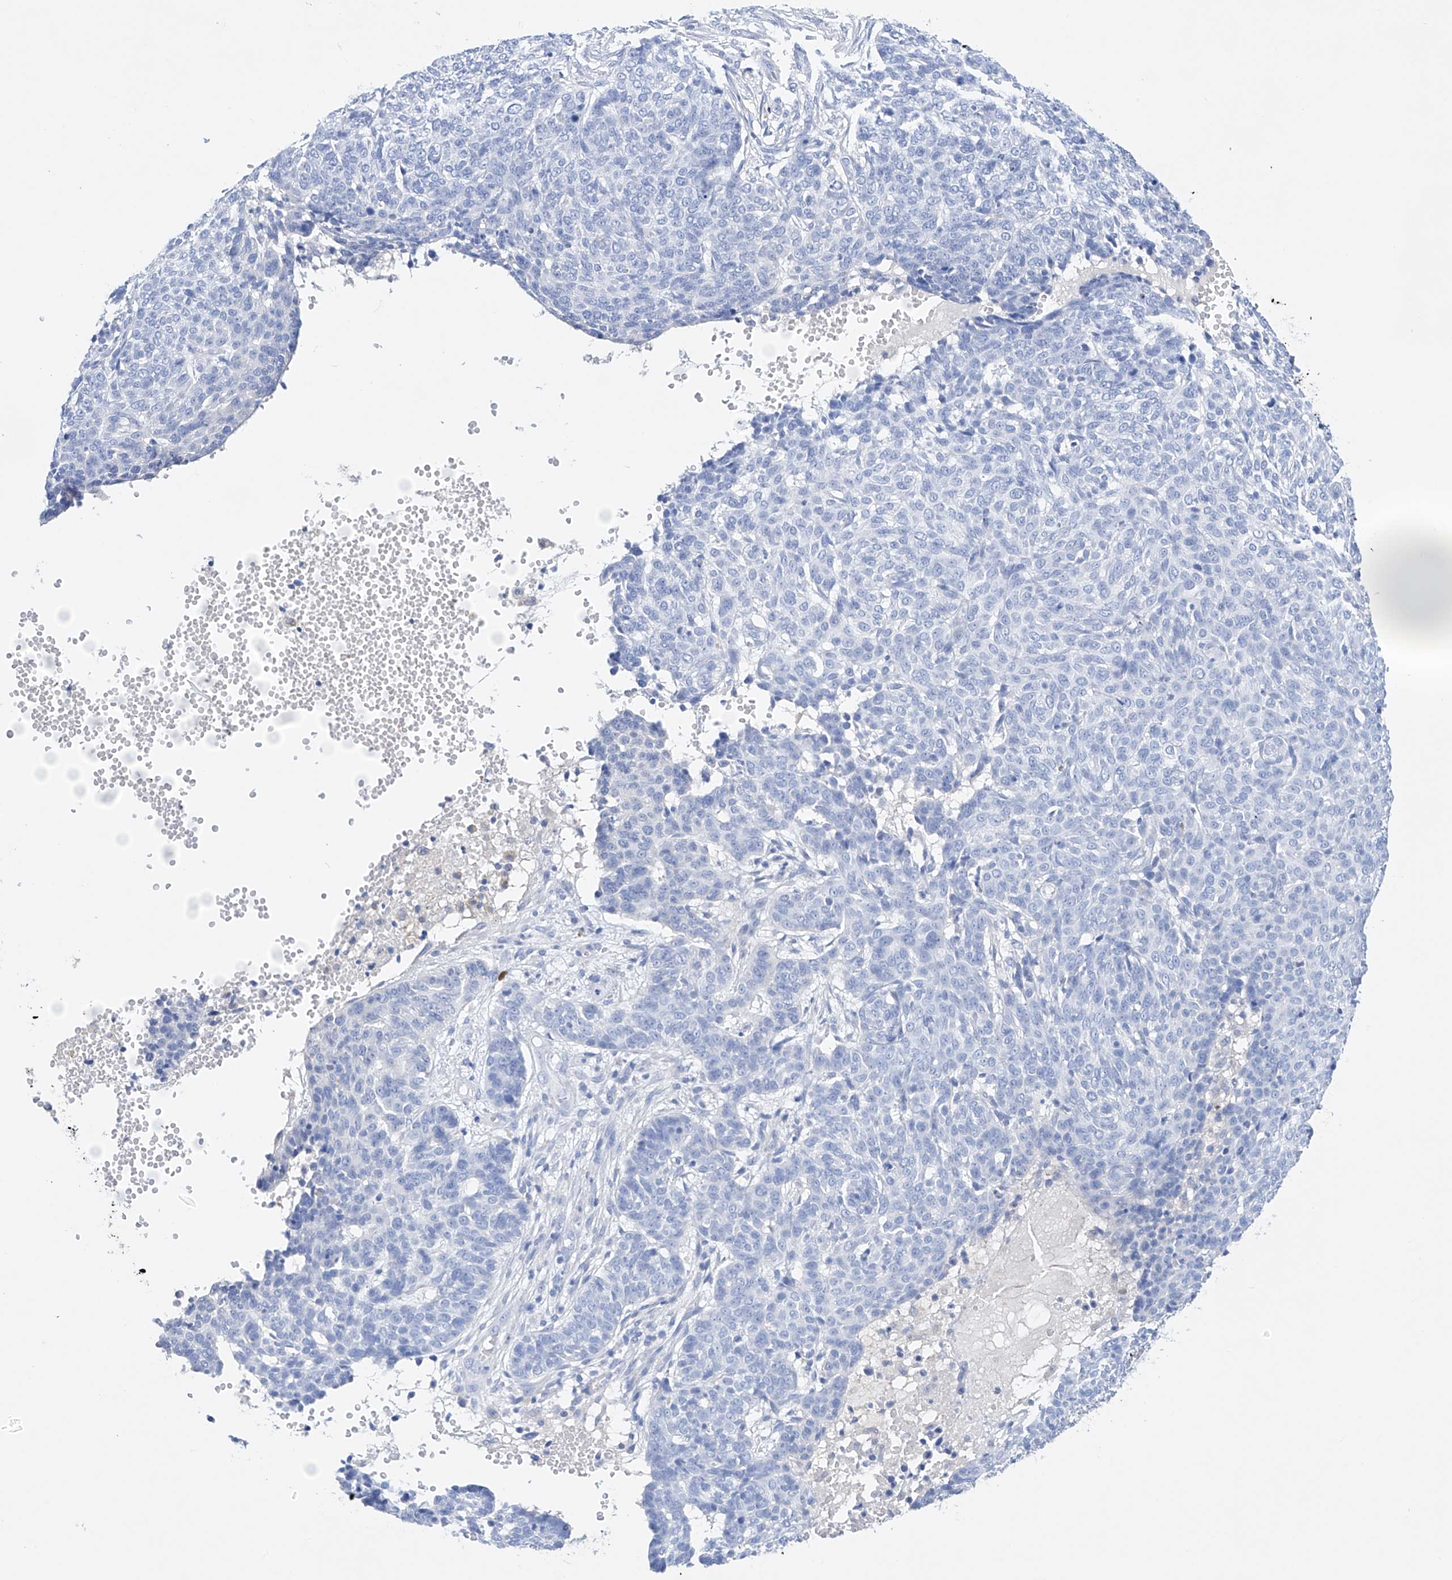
{"staining": {"intensity": "negative", "quantity": "none", "location": "none"}, "tissue": "skin cancer", "cell_type": "Tumor cells", "image_type": "cancer", "snomed": [{"axis": "morphology", "description": "Basal cell carcinoma"}, {"axis": "topography", "description": "Skin"}], "caption": "Protein analysis of skin cancer (basal cell carcinoma) exhibits no significant positivity in tumor cells.", "gene": "LURAP1", "patient": {"sex": "male", "age": 85}}